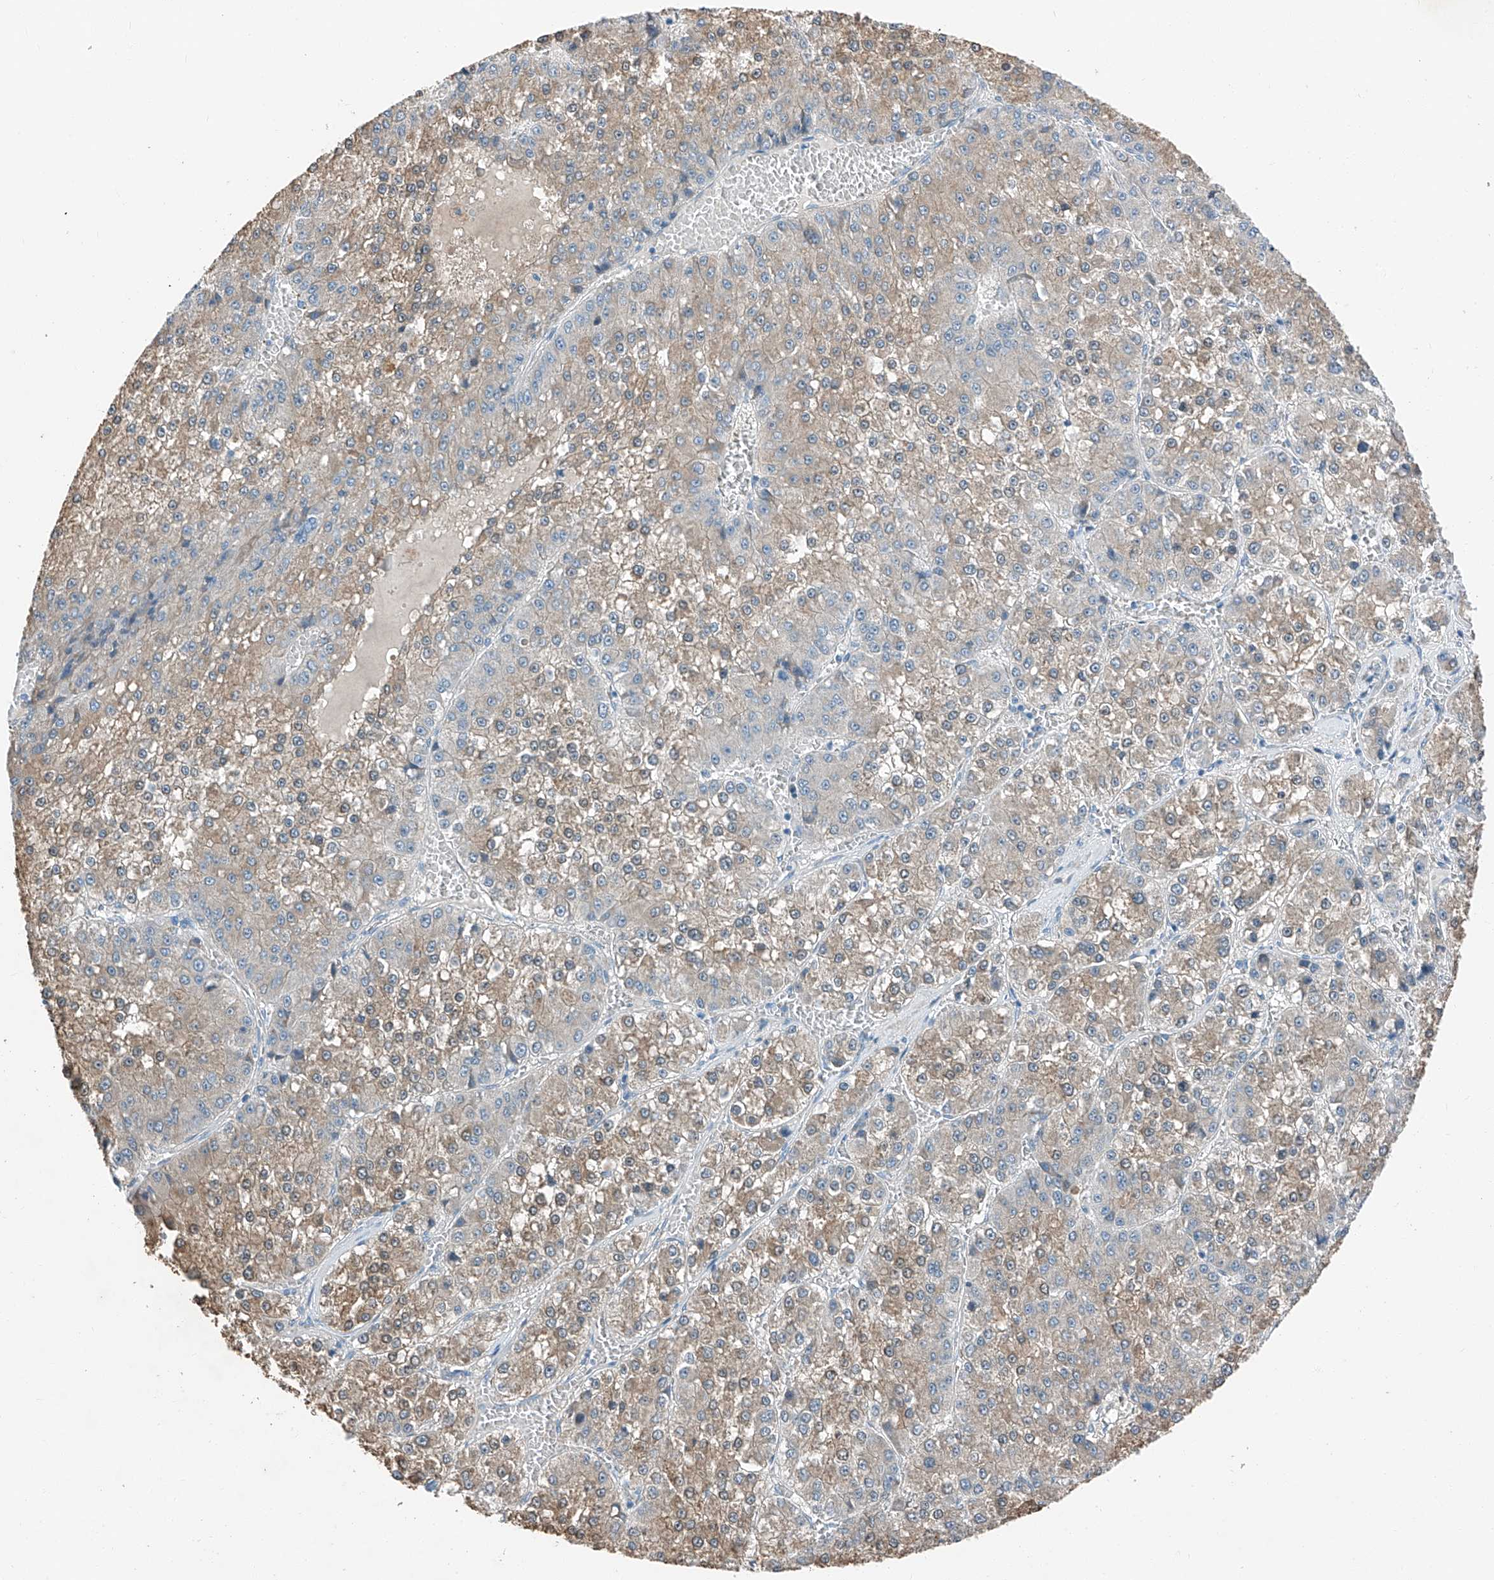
{"staining": {"intensity": "weak", "quantity": ">75%", "location": "cytoplasmic/membranous"}, "tissue": "liver cancer", "cell_type": "Tumor cells", "image_type": "cancer", "snomed": [{"axis": "morphology", "description": "Carcinoma, Hepatocellular, NOS"}, {"axis": "topography", "description": "Liver"}], "caption": "This histopathology image displays IHC staining of liver cancer (hepatocellular carcinoma), with low weak cytoplasmic/membranous expression in approximately >75% of tumor cells.", "gene": "MDGA1", "patient": {"sex": "female", "age": 73}}